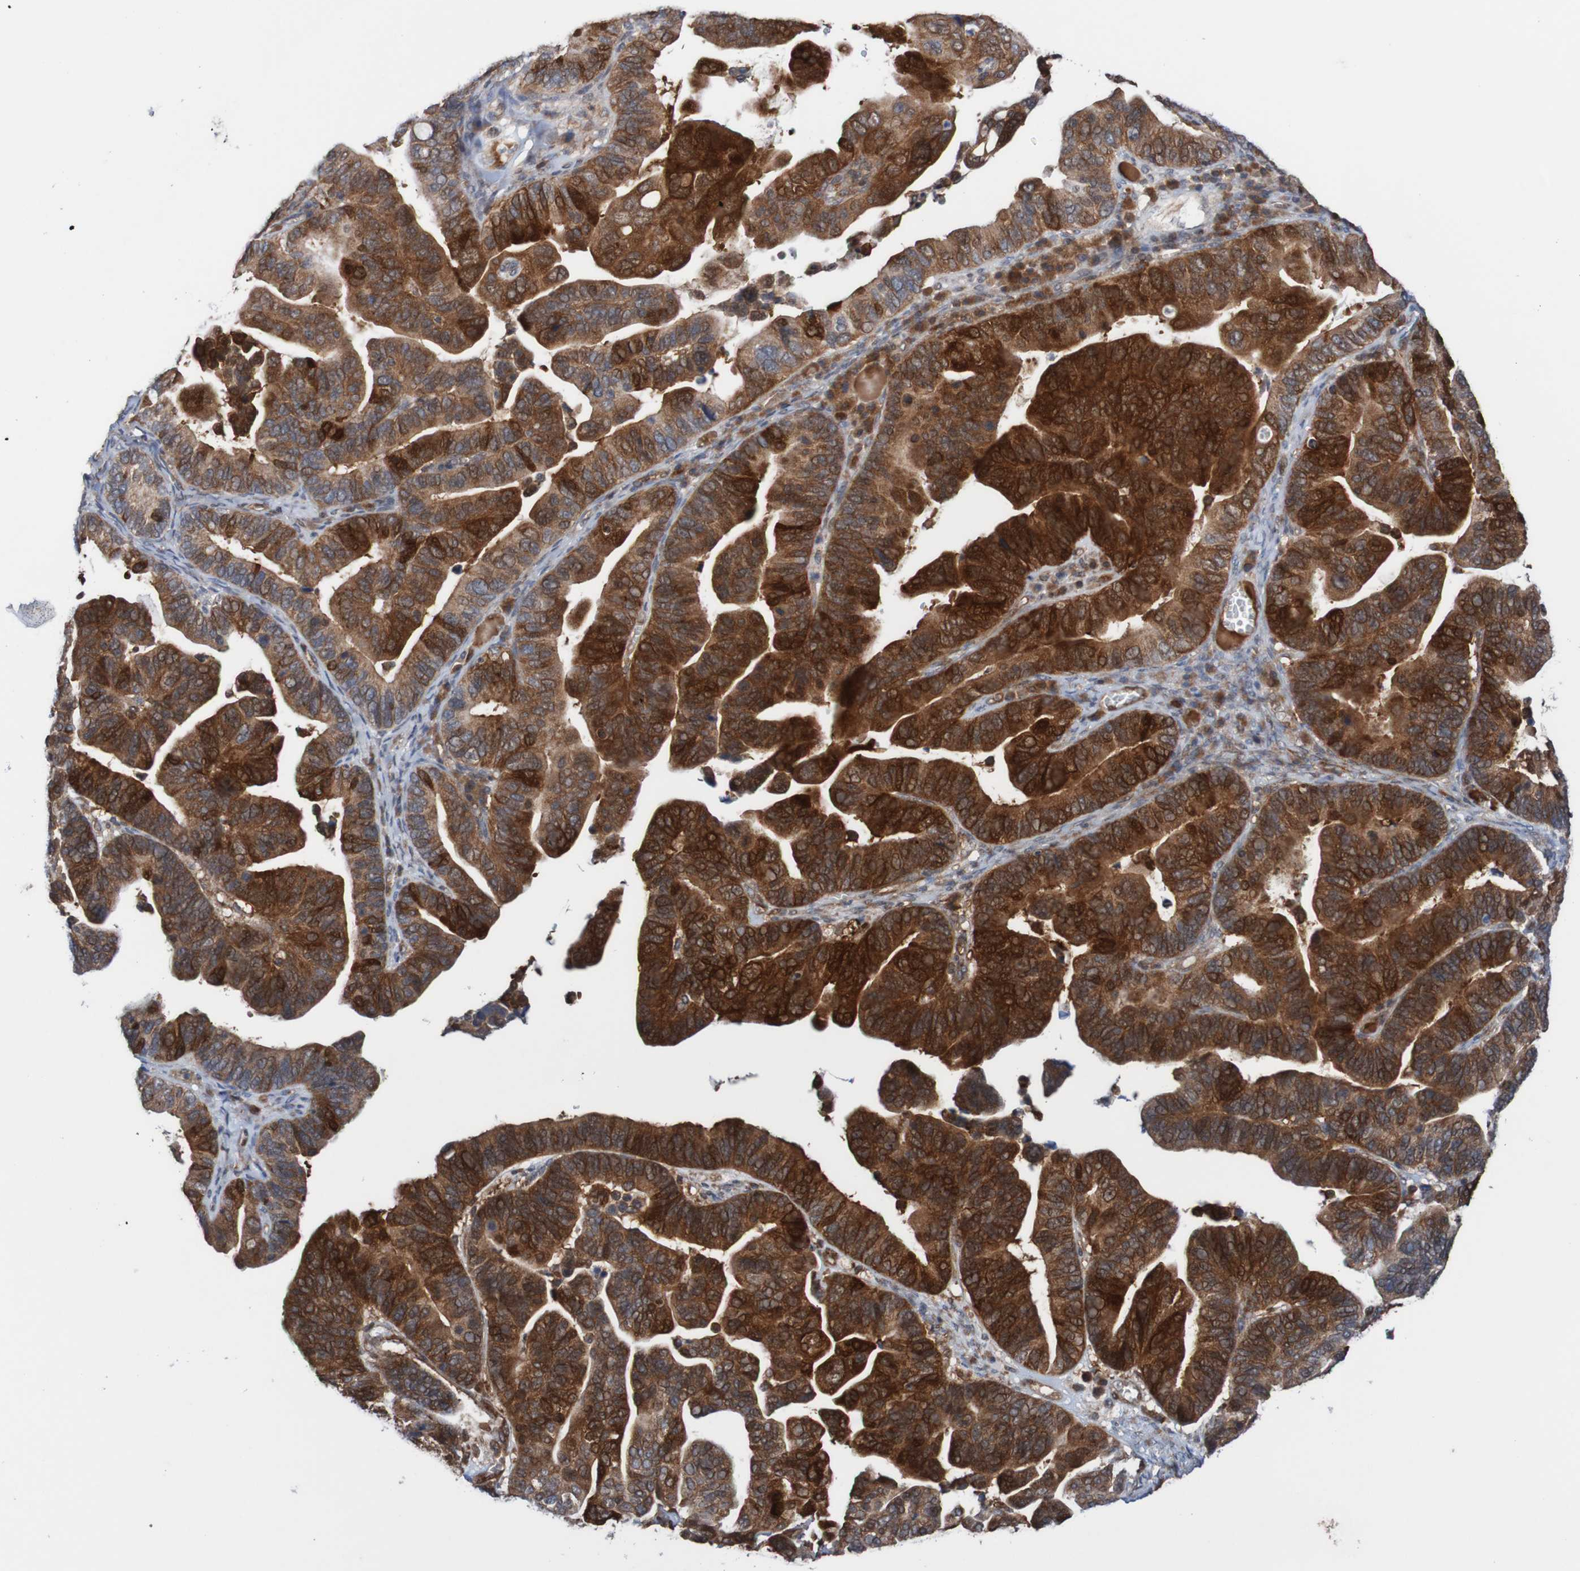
{"staining": {"intensity": "strong", "quantity": ">75%", "location": "cytoplasmic/membranous"}, "tissue": "ovarian cancer", "cell_type": "Tumor cells", "image_type": "cancer", "snomed": [{"axis": "morphology", "description": "Cystadenocarcinoma, serous, NOS"}, {"axis": "topography", "description": "Ovary"}], "caption": "Protein expression analysis of human ovarian cancer reveals strong cytoplasmic/membranous expression in about >75% of tumor cells.", "gene": "RIGI", "patient": {"sex": "female", "age": 56}}